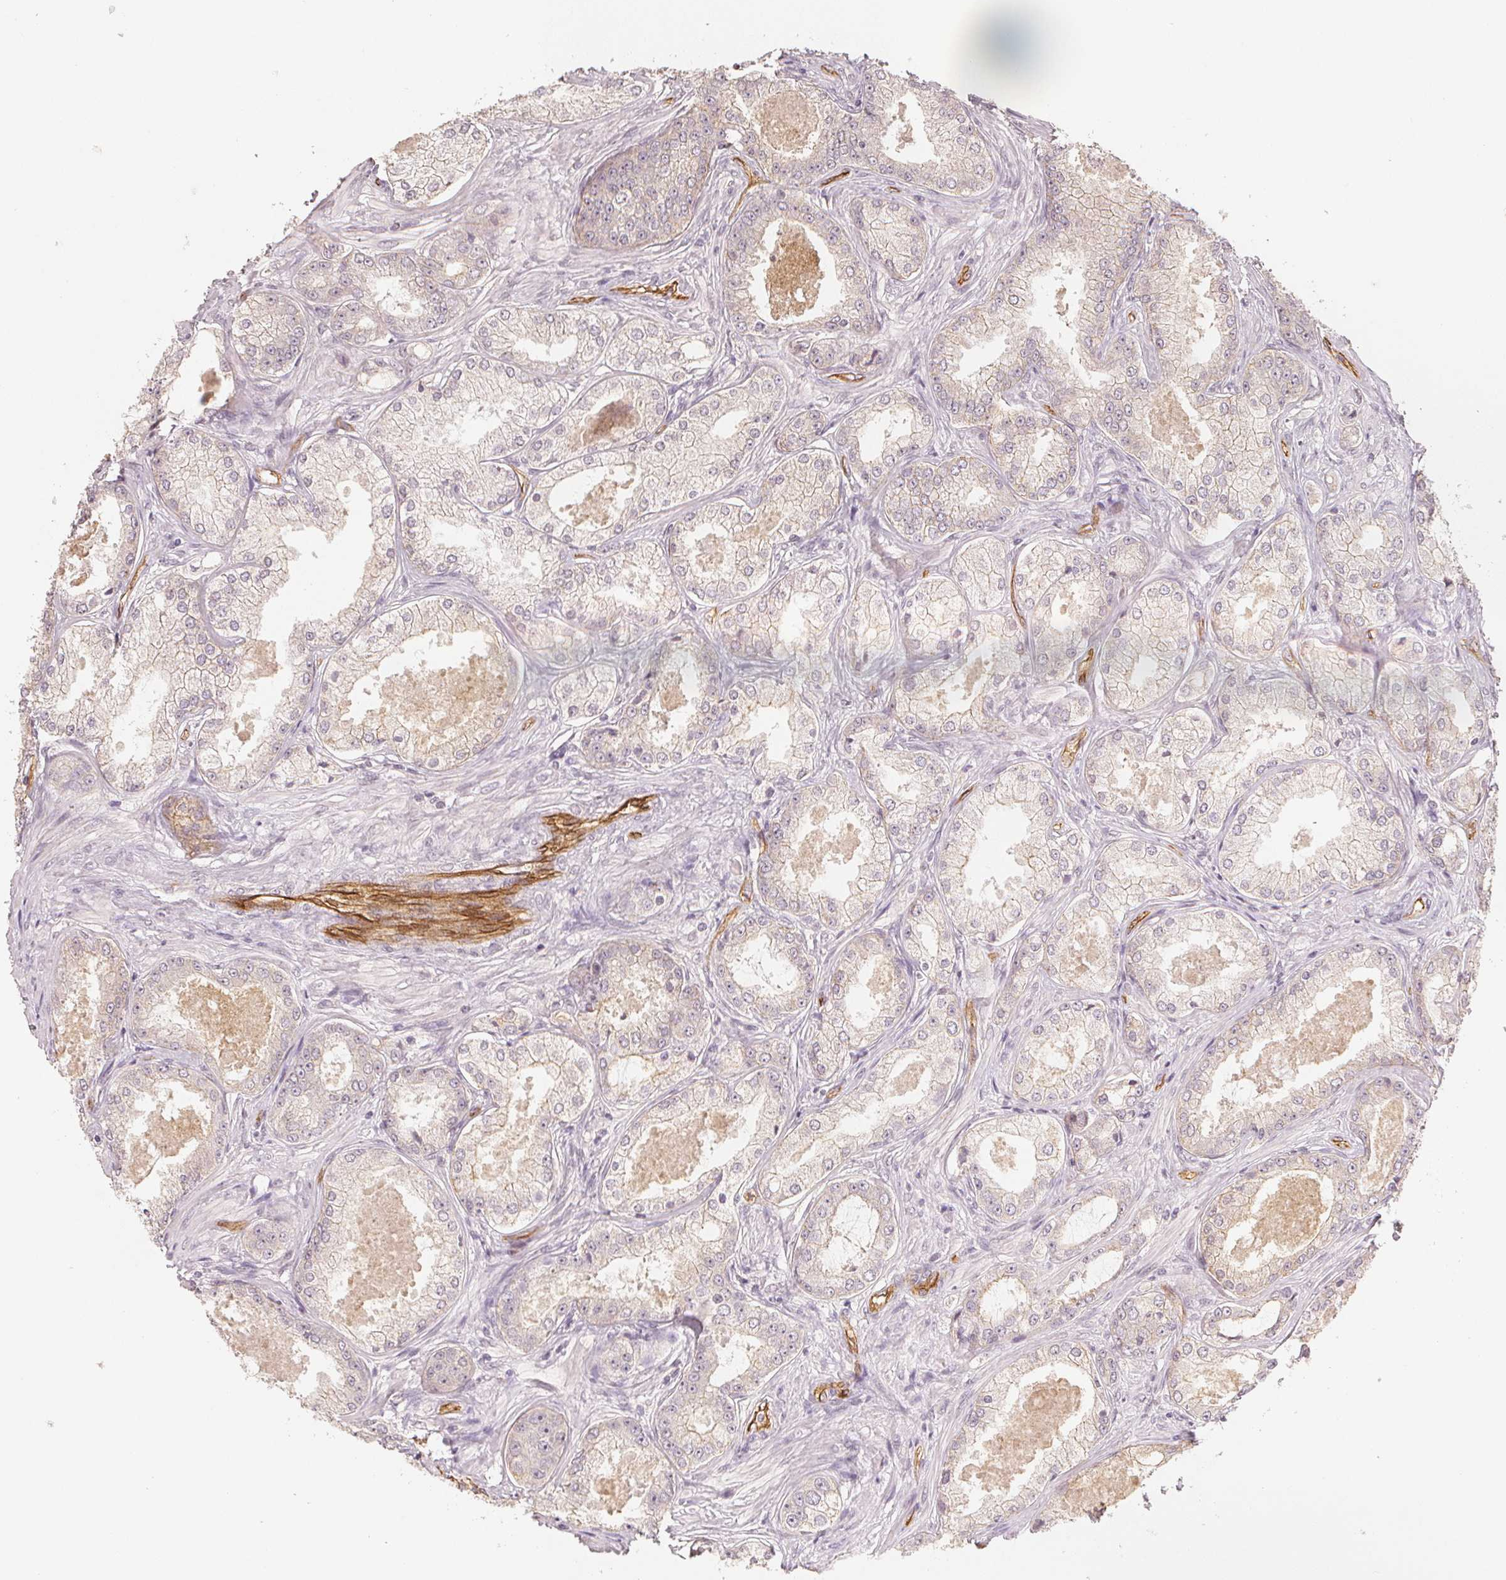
{"staining": {"intensity": "negative", "quantity": "none", "location": "none"}, "tissue": "prostate cancer", "cell_type": "Tumor cells", "image_type": "cancer", "snomed": [{"axis": "morphology", "description": "Adenocarcinoma, Low grade"}, {"axis": "topography", "description": "Prostate"}], "caption": "Tumor cells are negative for brown protein staining in prostate low-grade adenocarcinoma.", "gene": "CIB1", "patient": {"sex": "male", "age": 68}}